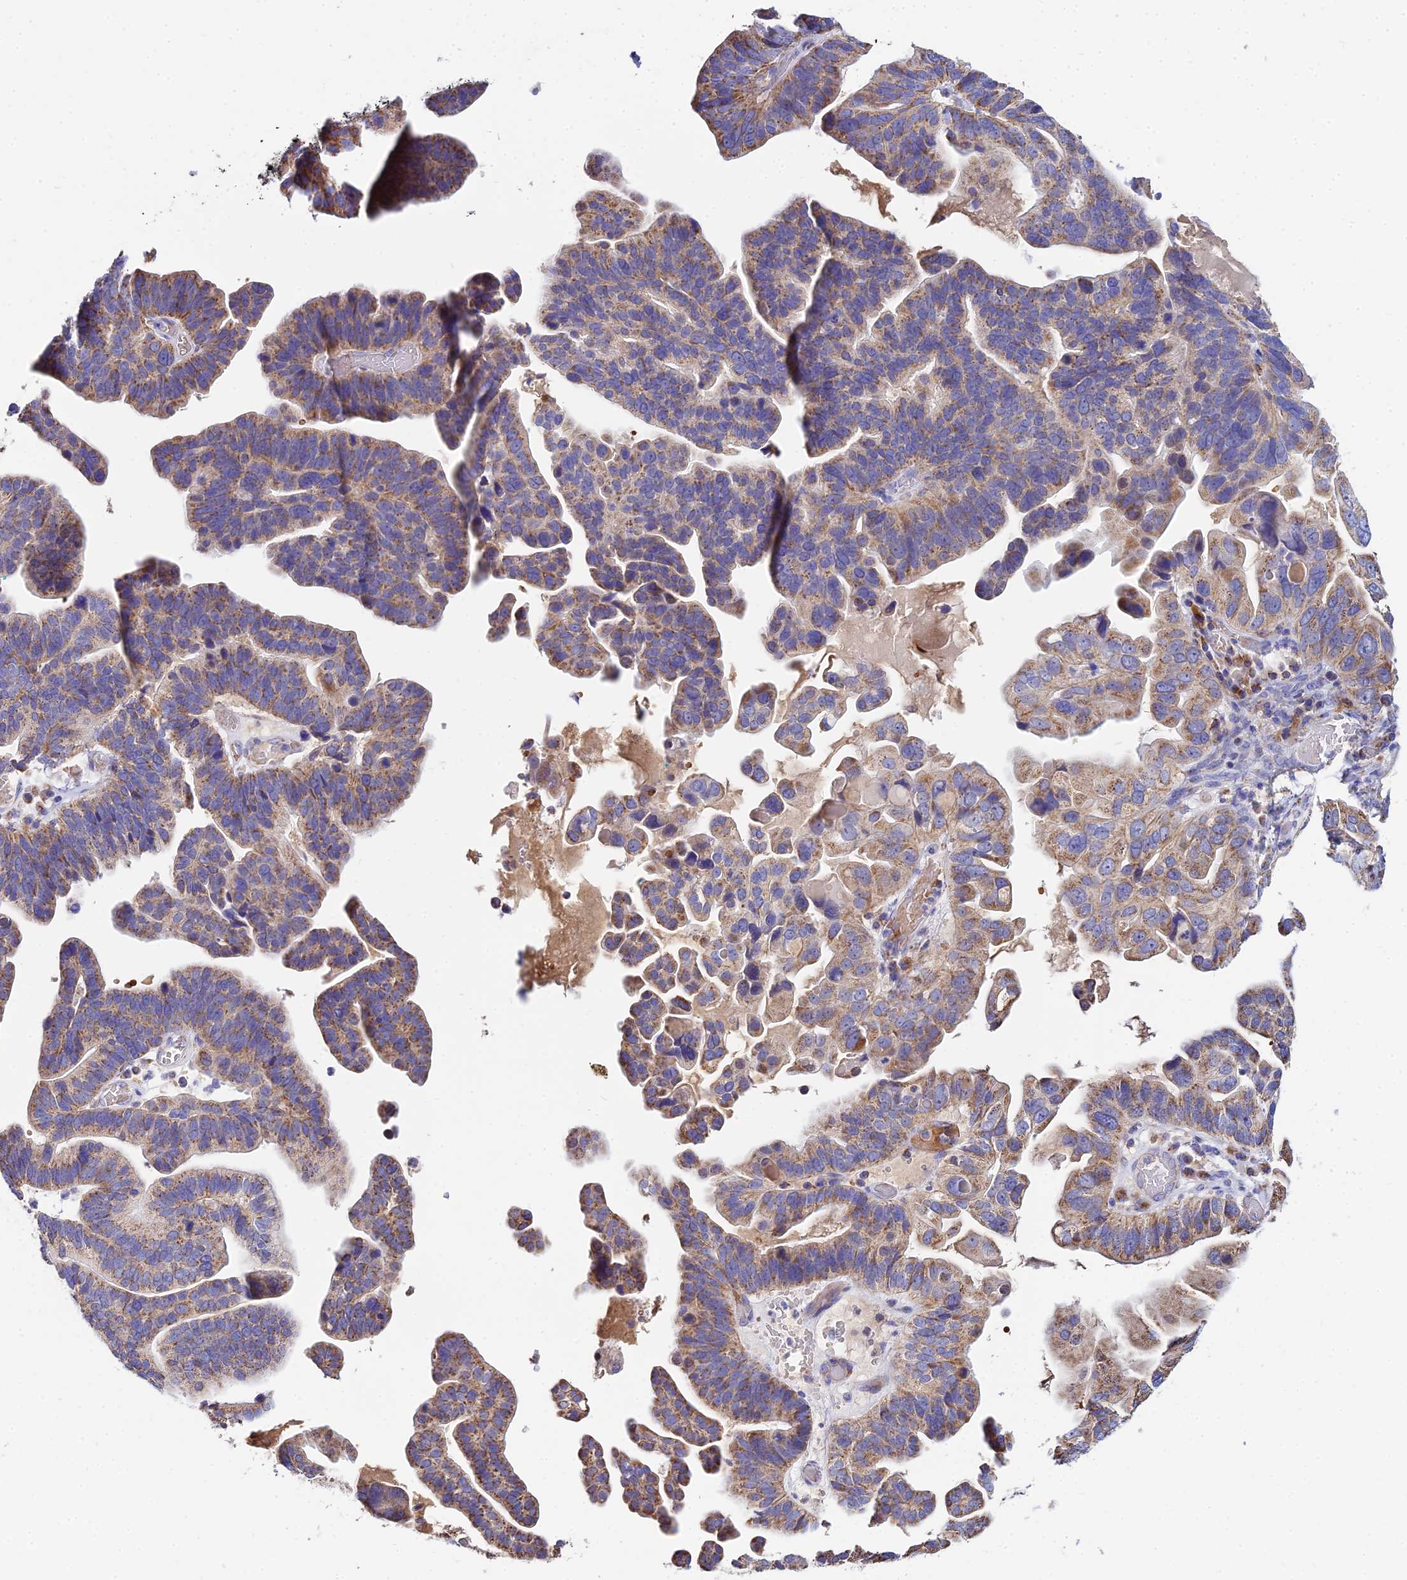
{"staining": {"intensity": "weak", "quantity": ">75%", "location": "cytoplasmic/membranous"}, "tissue": "ovarian cancer", "cell_type": "Tumor cells", "image_type": "cancer", "snomed": [{"axis": "morphology", "description": "Cystadenocarcinoma, serous, NOS"}, {"axis": "topography", "description": "Ovary"}], "caption": "Immunohistochemical staining of ovarian cancer exhibits low levels of weak cytoplasmic/membranous staining in about >75% of tumor cells. Nuclei are stained in blue.", "gene": "TYW5", "patient": {"sex": "female", "age": 56}}